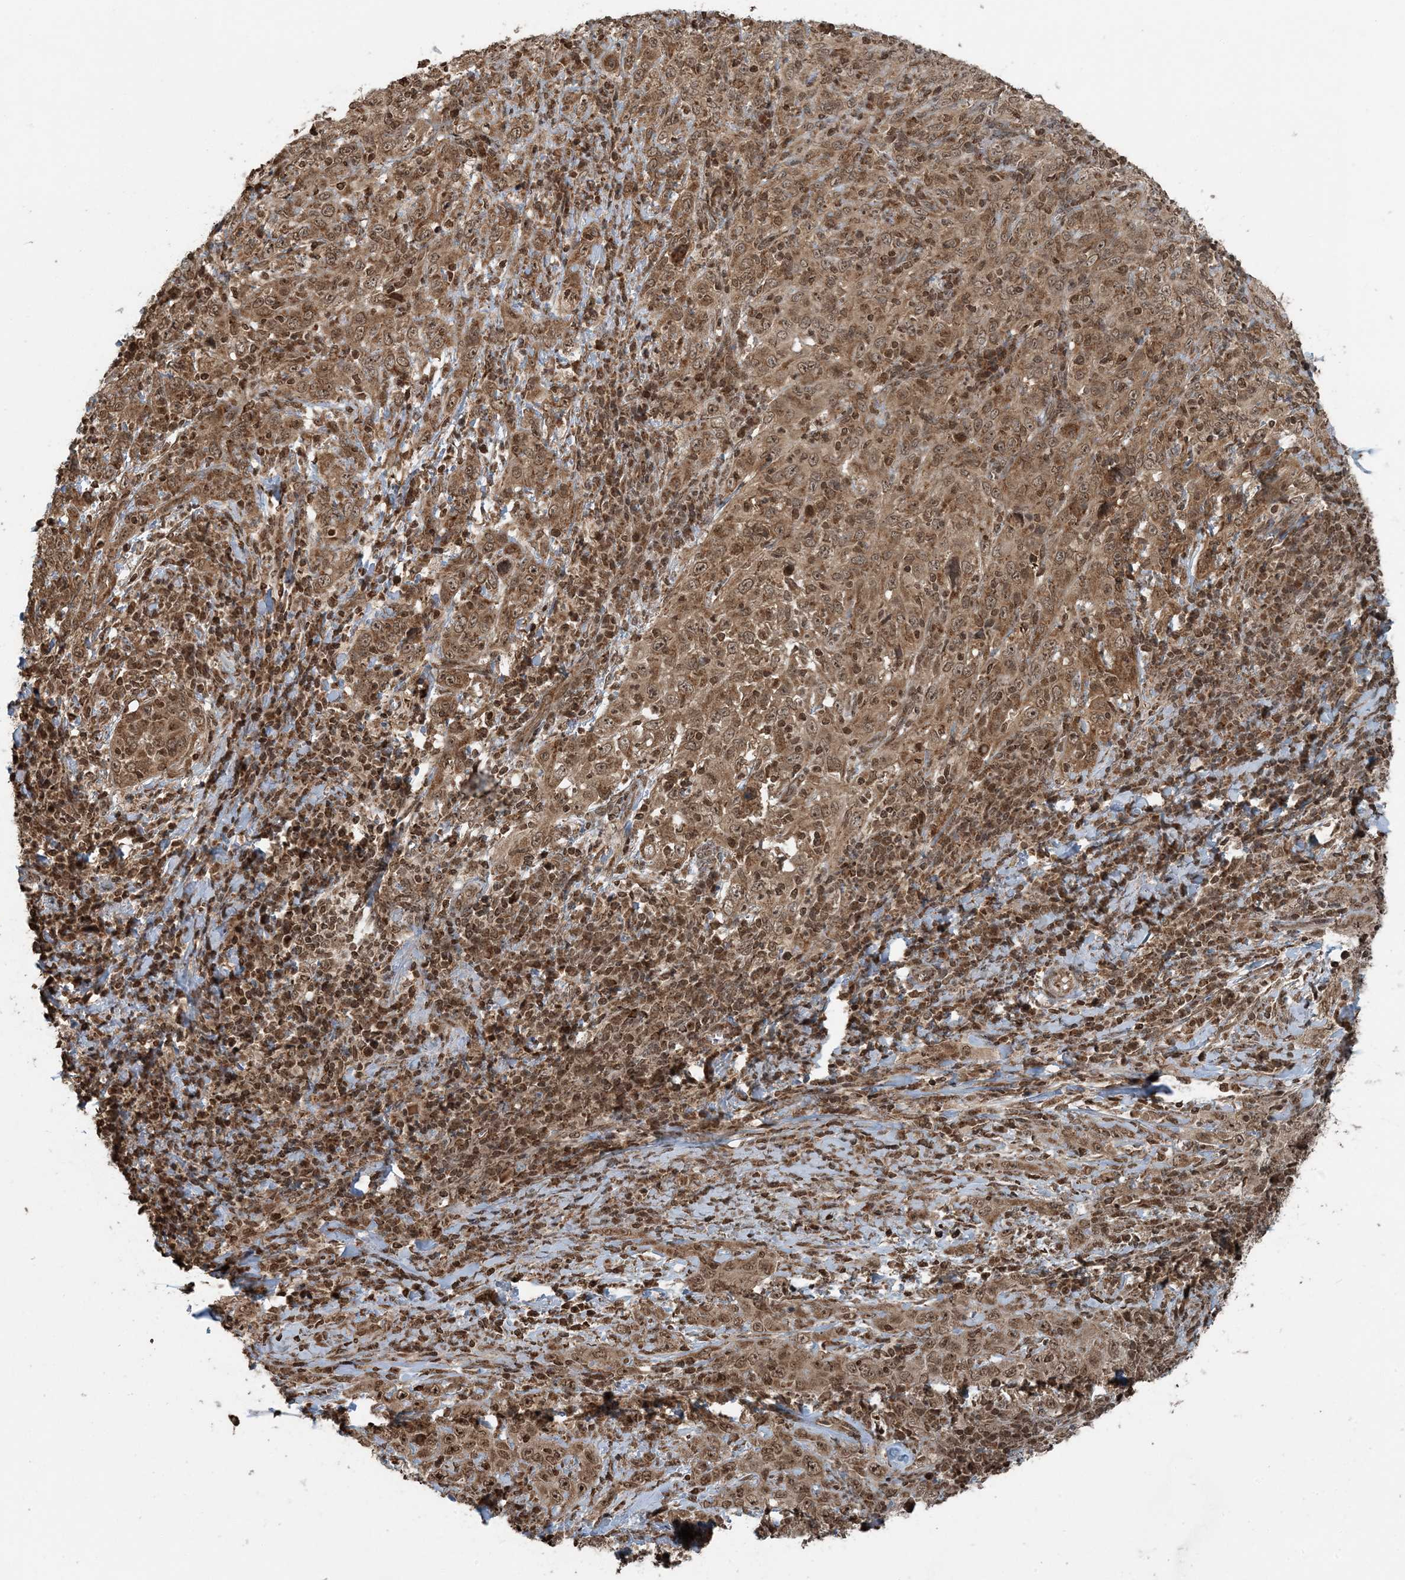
{"staining": {"intensity": "moderate", "quantity": ">75%", "location": "cytoplasmic/membranous,nuclear"}, "tissue": "cervical cancer", "cell_type": "Tumor cells", "image_type": "cancer", "snomed": [{"axis": "morphology", "description": "Squamous cell carcinoma, NOS"}, {"axis": "topography", "description": "Cervix"}], "caption": "This is an image of immunohistochemistry (IHC) staining of squamous cell carcinoma (cervical), which shows moderate staining in the cytoplasmic/membranous and nuclear of tumor cells.", "gene": "ZFAND2B", "patient": {"sex": "female", "age": 46}}